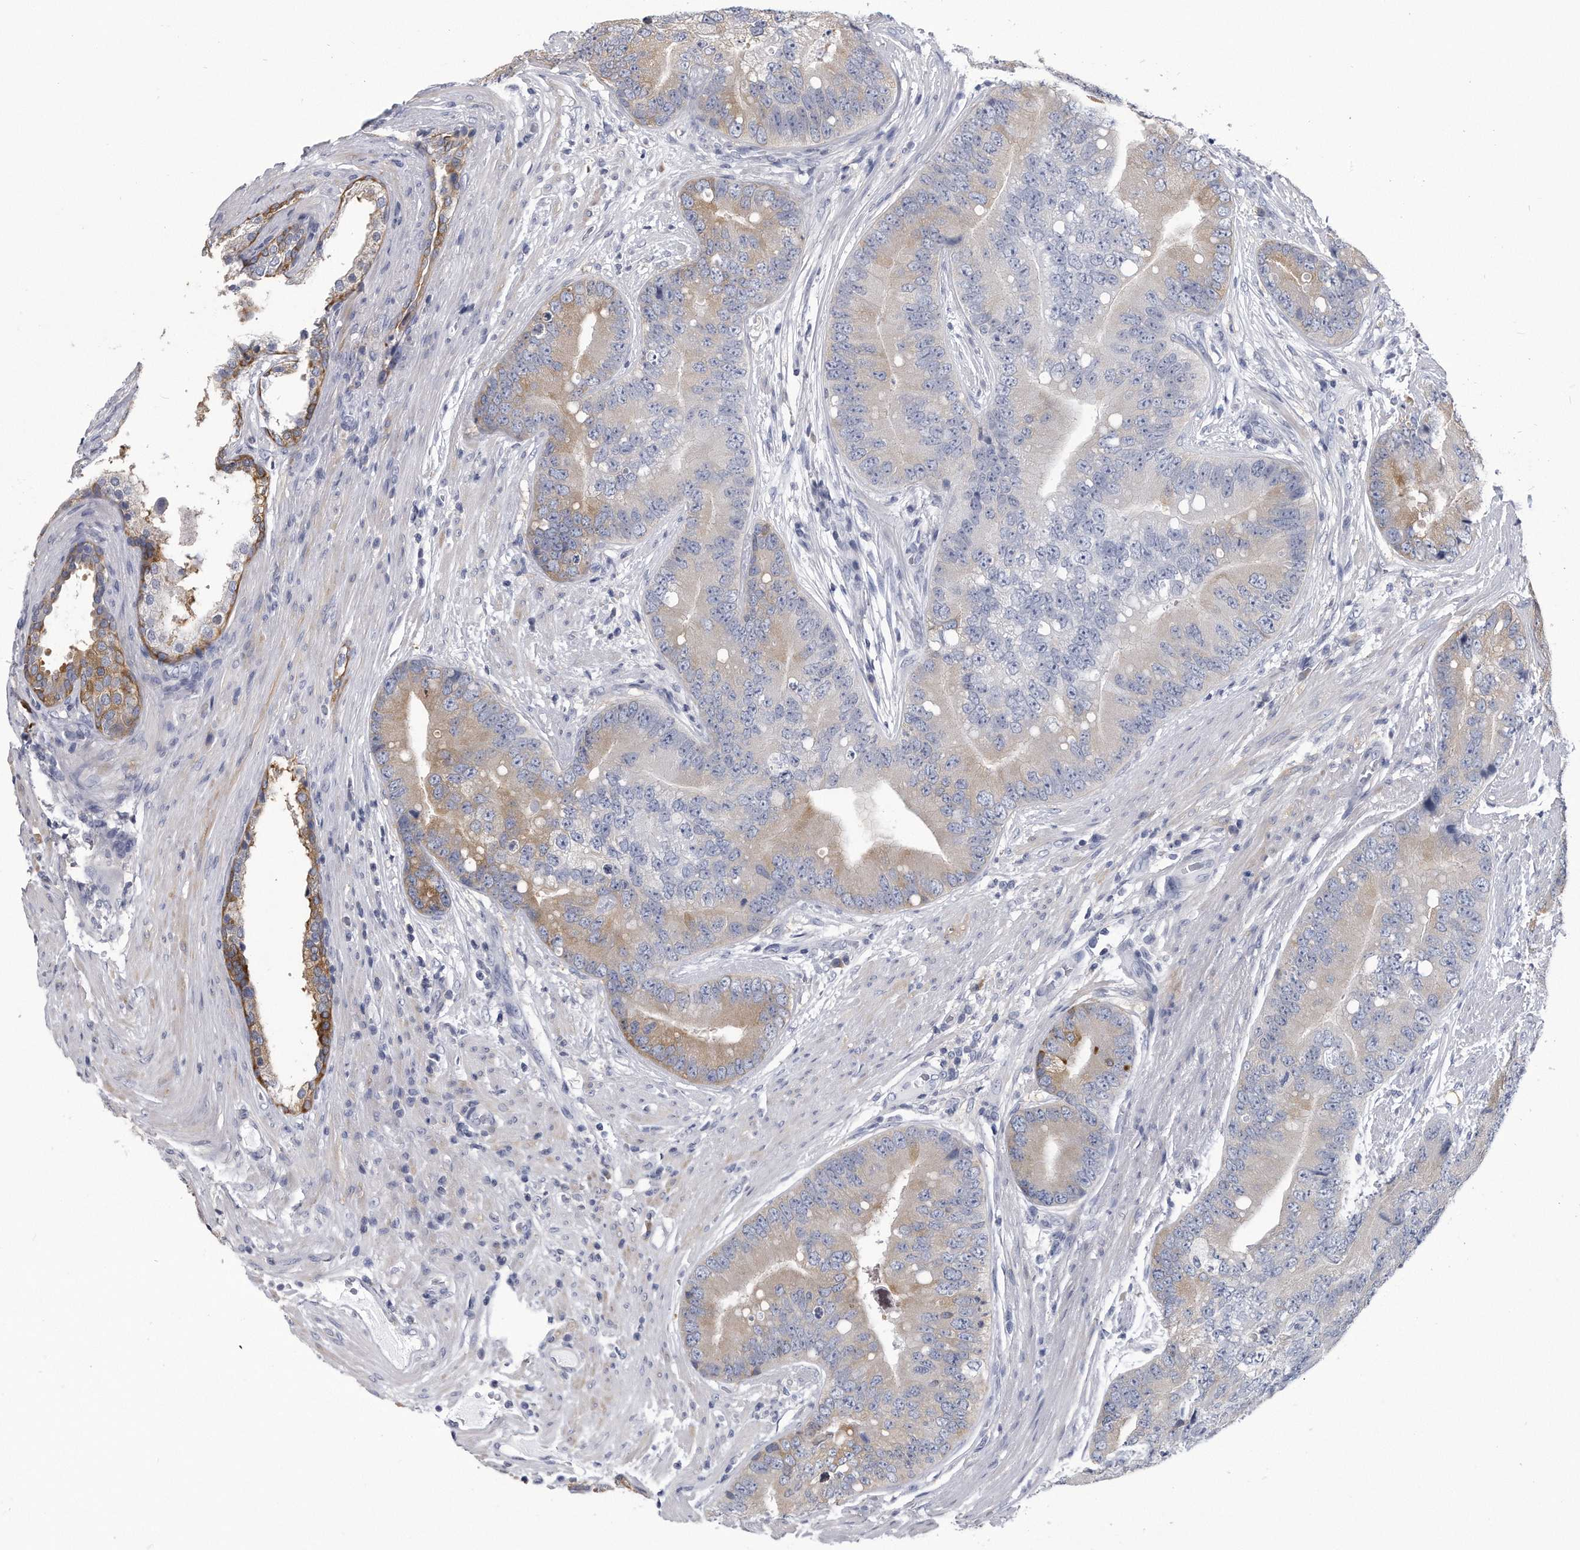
{"staining": {"intensity": "moderate", "quantity": "25%-75%", "location": "cytoplasmic/membranous"}, "tissue": "prostate cancer", "cell_type": "Tumor cells", "image_type": "cancer", "snomed": [{"axis": "morphology", "description": "Adenocarcinoma, High grade"}, {"axis": "topography", "description": "Prostate"}], "caption": "Tumor cells show moderate cytoplasmic/membranous staining in about 25%-75% of cells in adenocarcinoma (high-grade) (prostate).", "gene": "PYGB", "patient": {"sex": "male", "age": 70}}